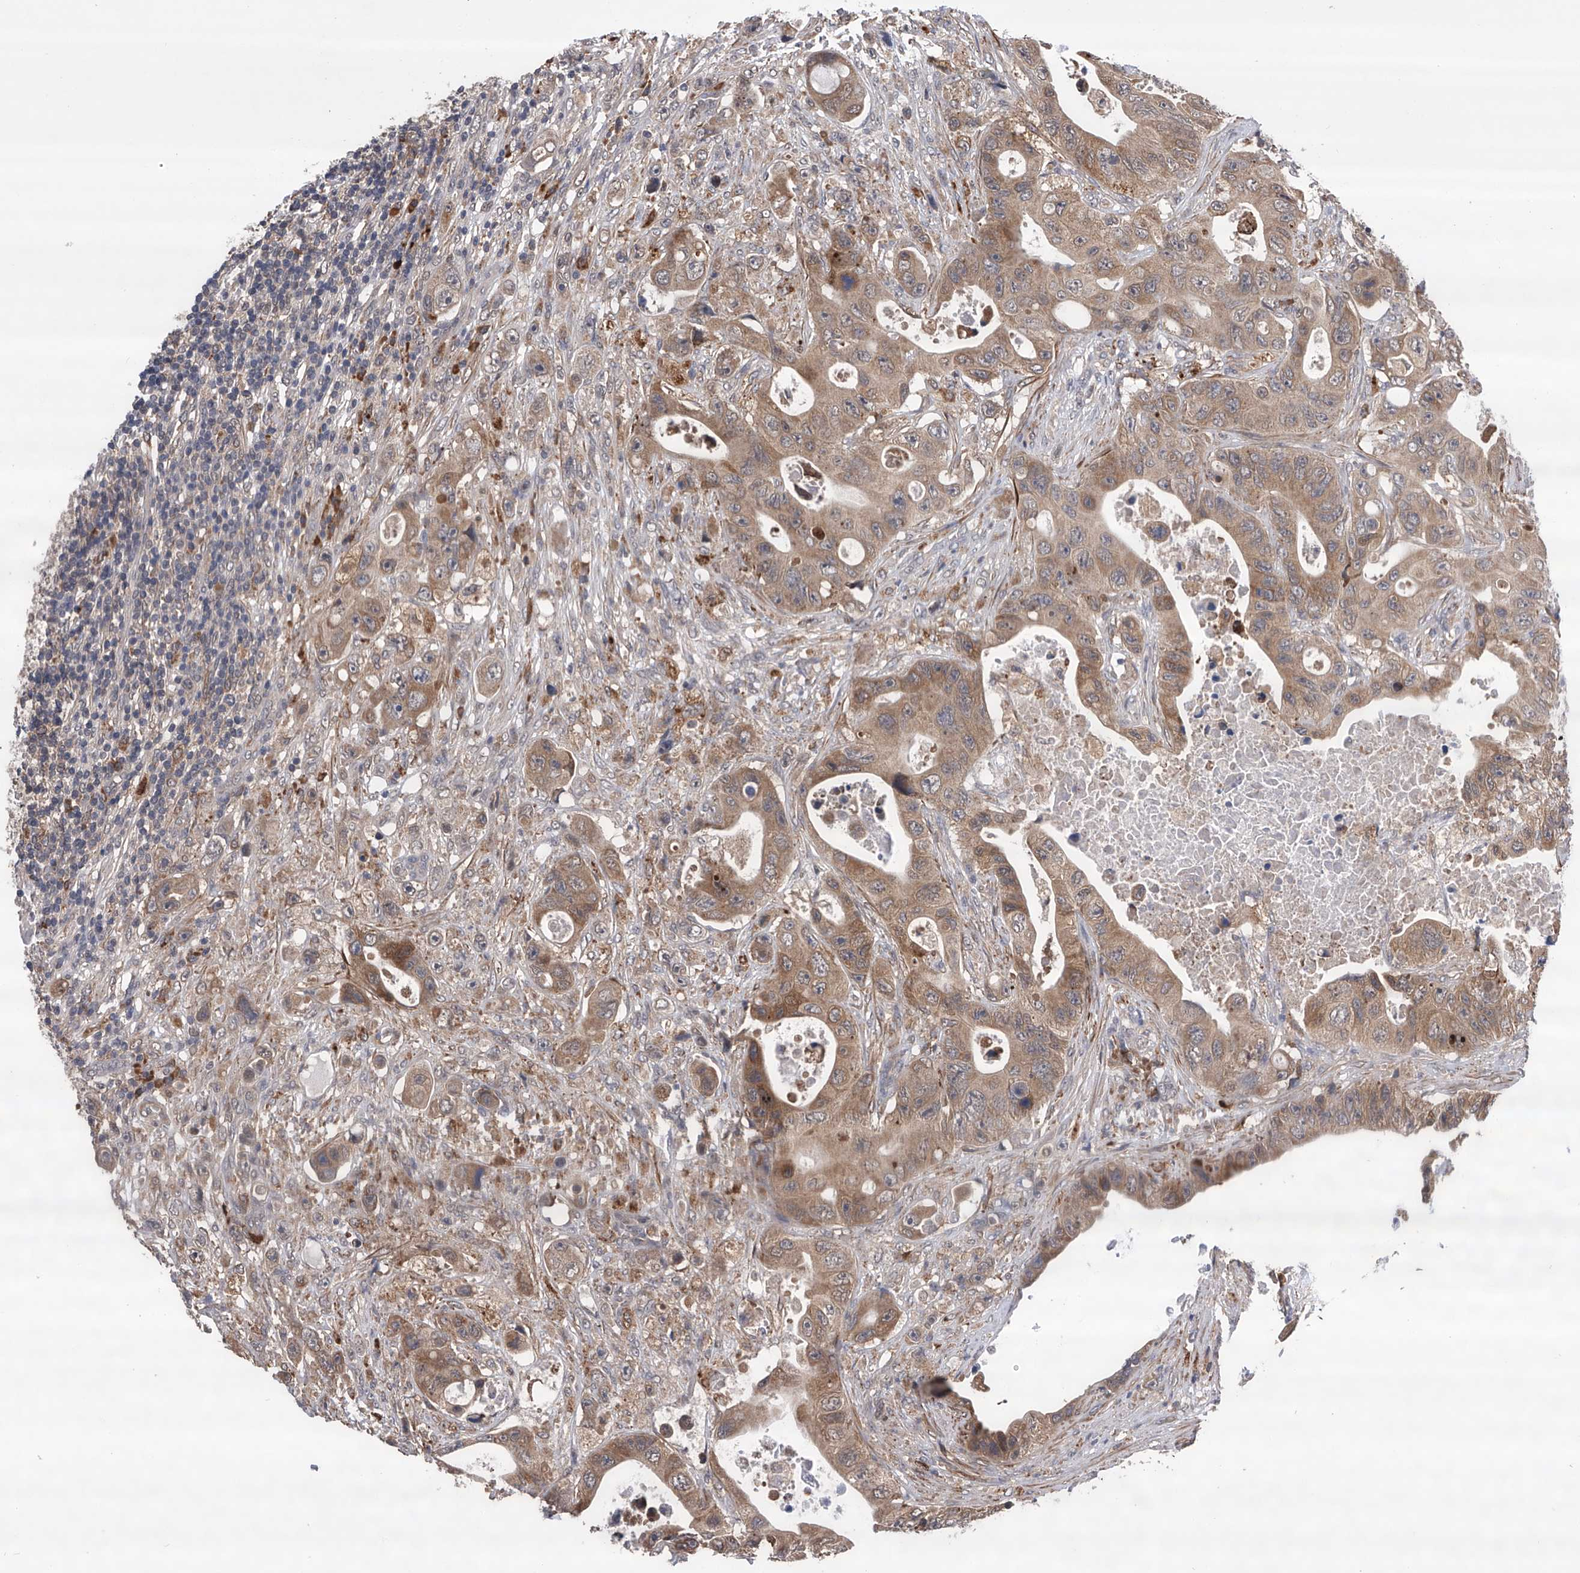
{"staining": {"intensity": "moderate", "quantity": ">75%", "location": "cytoplasmic/membranous"}, "tissue": "colorectal cancer", "cell_type": "Tumor cells", "image_type": "cancer", "snomed": [{"axis": "morphology", "description": "Adenocarcinoma, NOS"}, {"axis": "topography", "description": "Colon"}], "caption": "Human colorectal cancer (adenocarcinoma) stained with a brown dye exhibits moderate cytoplasmic/membranous positive expression in about >75% of tumor cells.", "gene": "SPOCK1", "patient": {"sex": "female", "age": 46}}